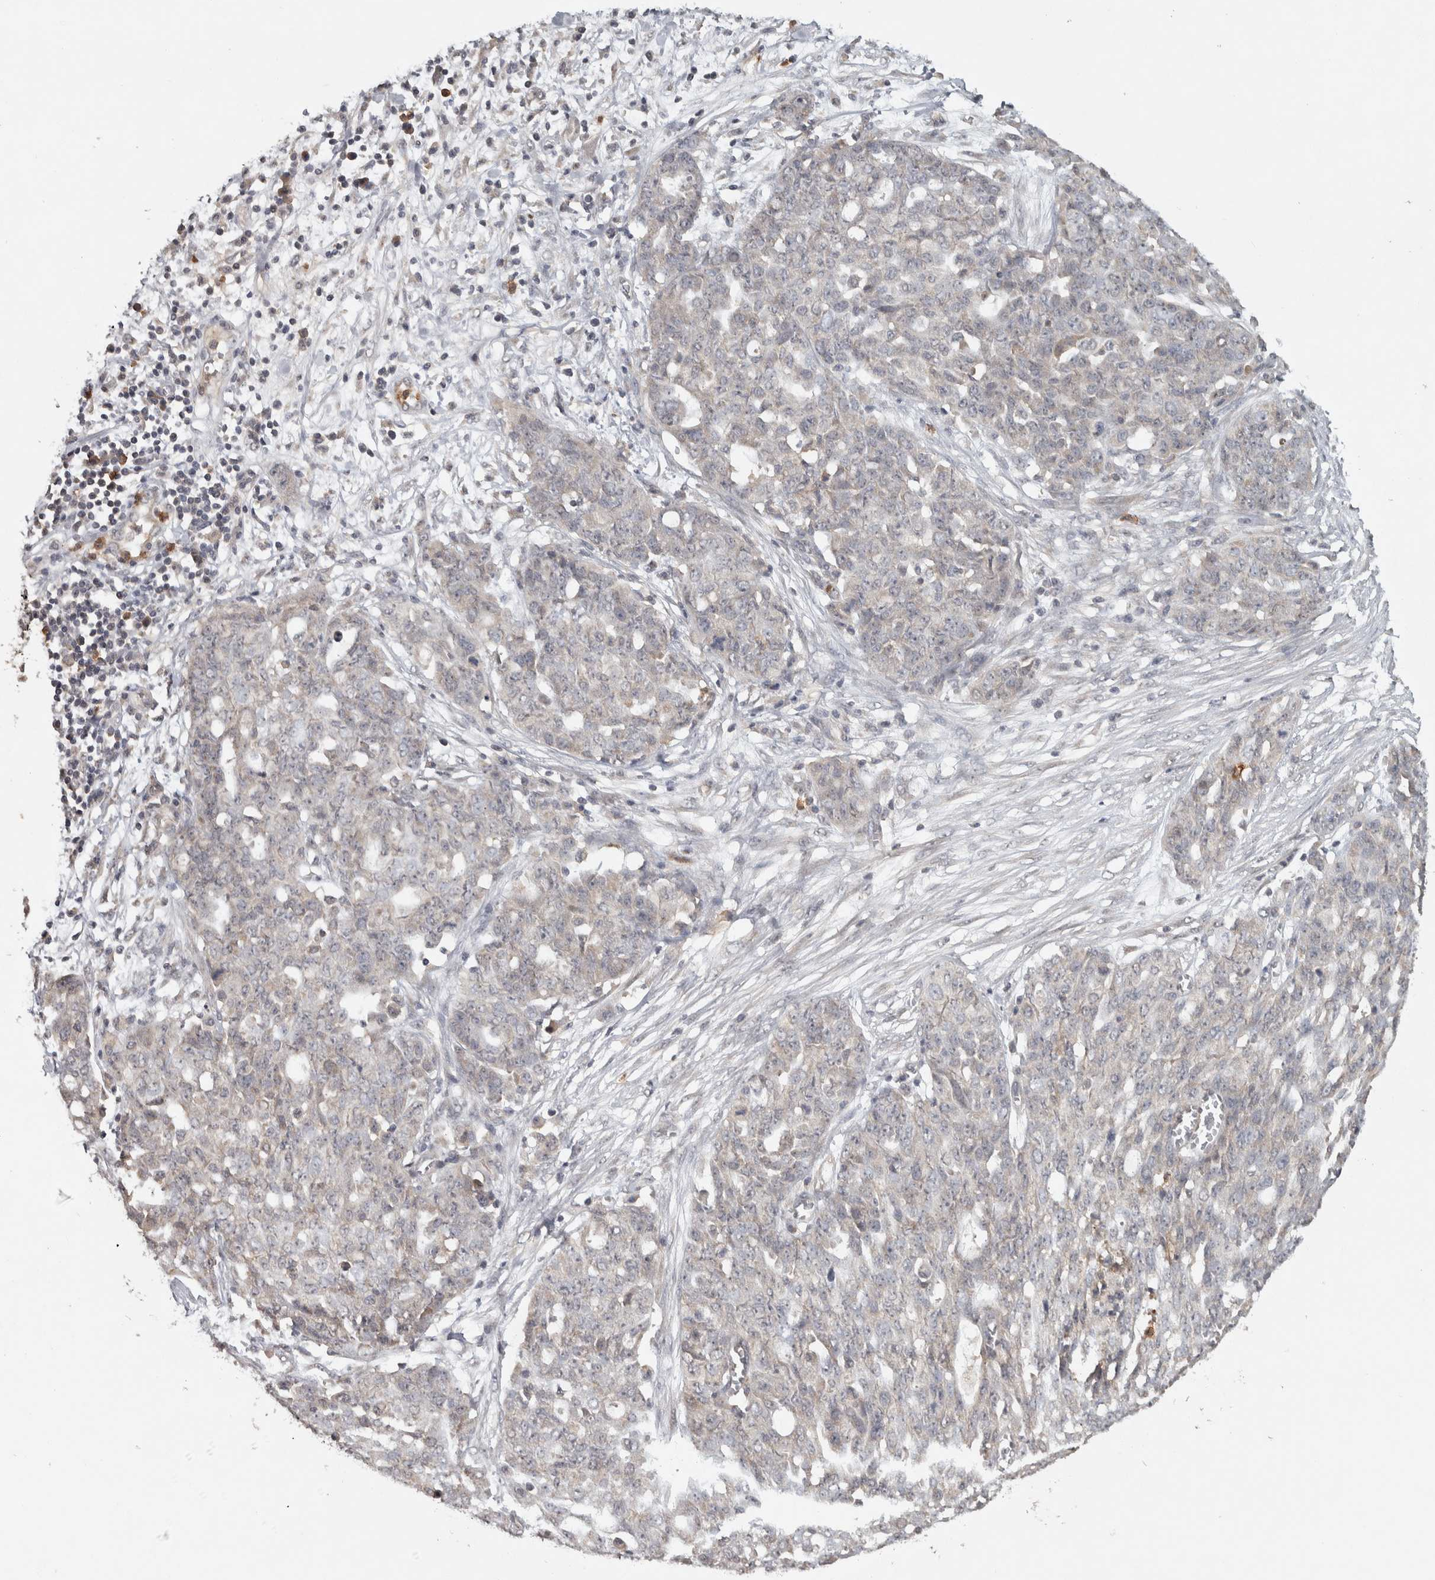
{"staining": {"intensity": "negative", "quantity": "none", "location": "none"}, "tissue": "ovarian cancer", "cell_type": "Tumor cells", "image_type": "cancer", "snomed": [{"axis": "morphology", "description": "Cystadenocarcinoma, serous, NOS"}, {"axis": "topography", "description": "Soft tissue"}, {"axis": "topography", "description": "Ovary"}], "caption": "IHC of ovarian cancer displays no positivity in tumor cells. (Brightfield microscopy of DAB IHC at high magnification).", "gene": "EIF3H", "patient": {"sex": "female", "age": 57}}